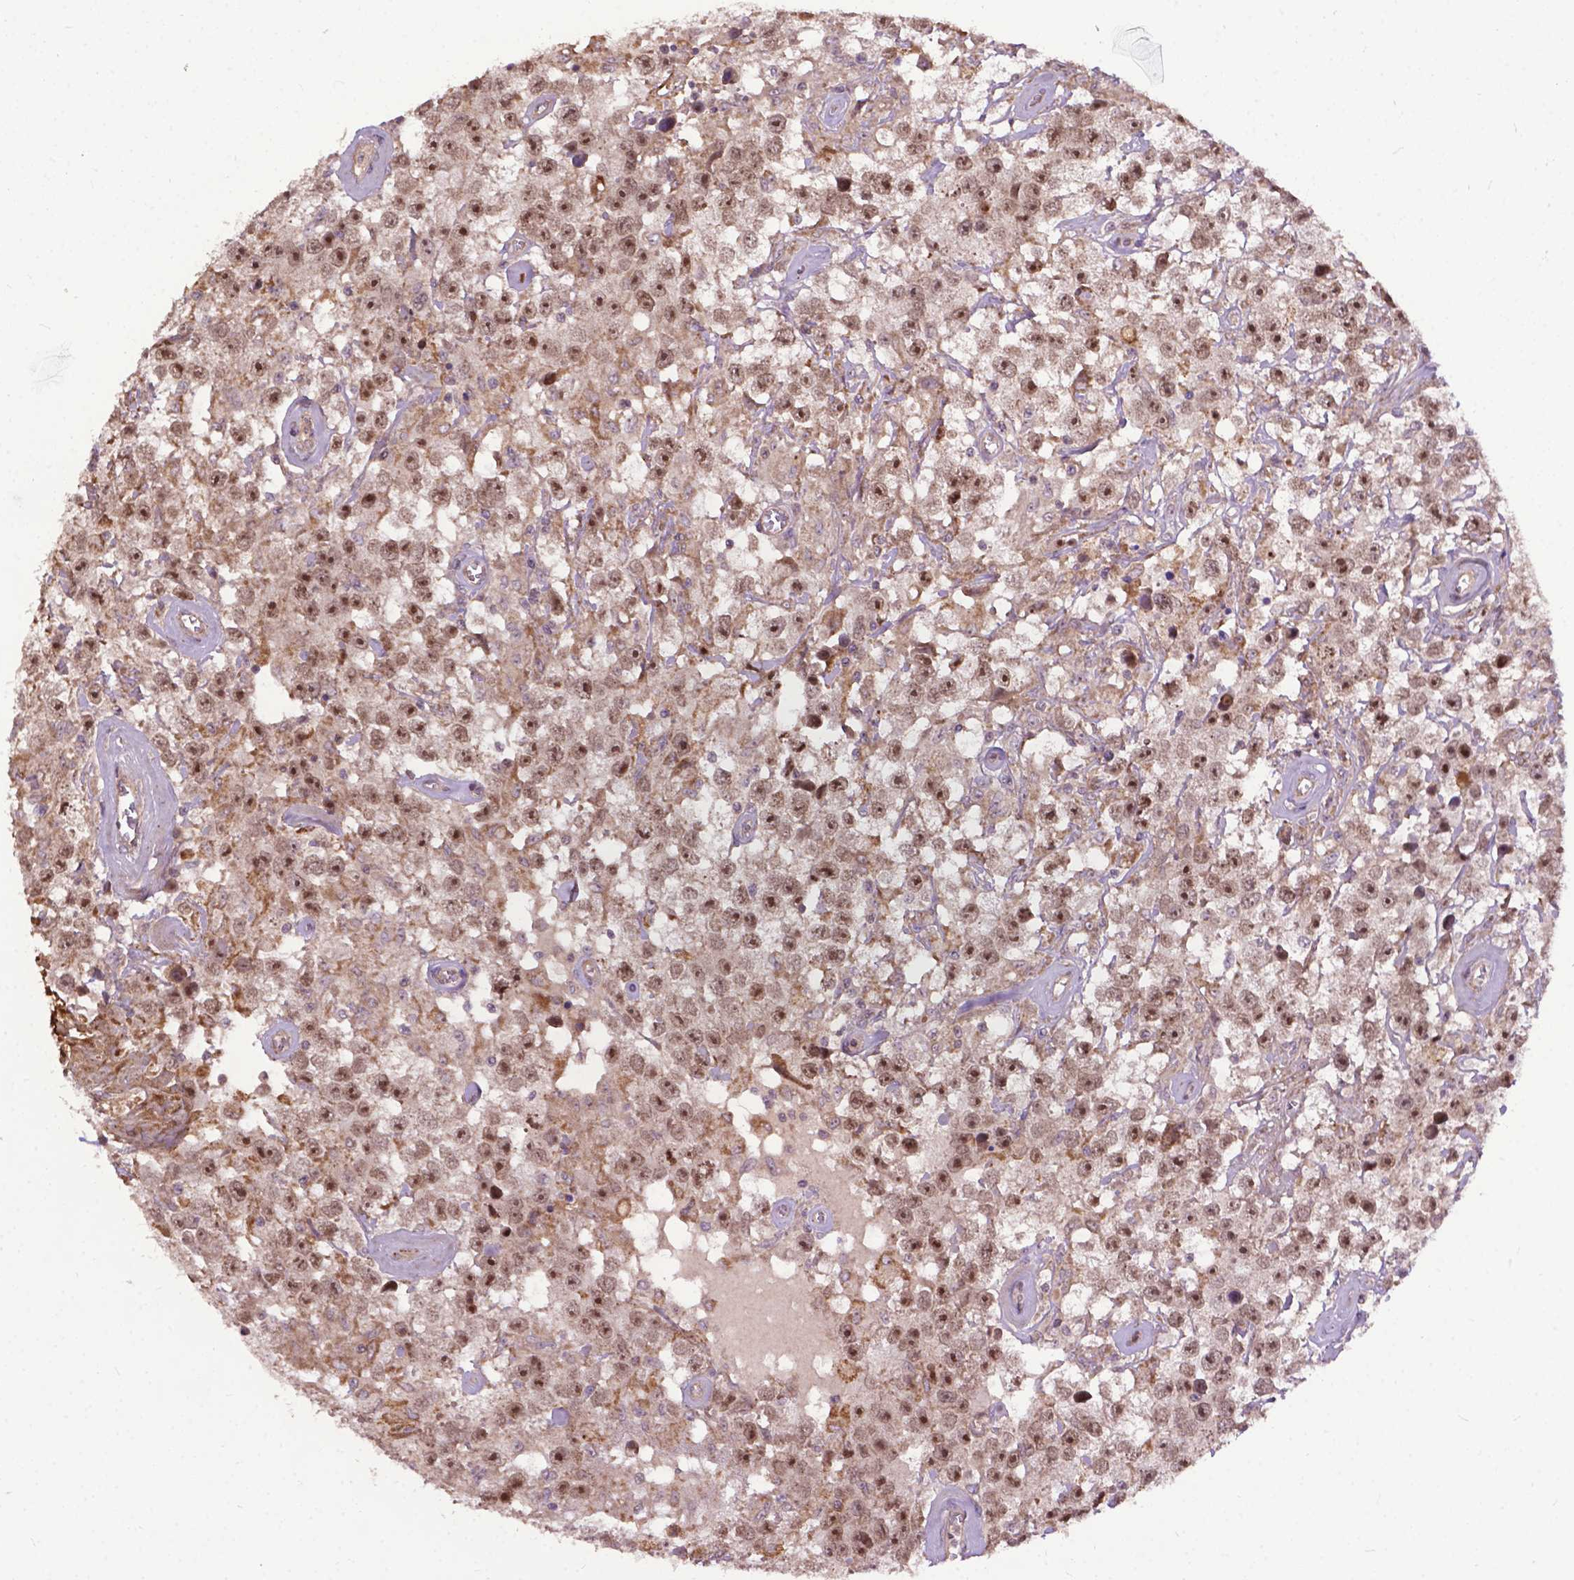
{"staining": {"intensity": "strong", "quantity": ">75%", "location": "nuclear"}, "tissue": "testis cancer", "cell_type": "Tumor cells", "image_type": "cancer", "snomed": [{"axis": "morphology", "description": "Seminoma, NOS"}, {"axis": "topography", "description": "Testis"}], "caption": "This micrograph reveals testis cancer (seminoma) stained with immunohistochemistry (IHC) to label a protein in brown. The nuclear of tumor cells show strong positivity for the protein. Nuclei are counter-stained blue.", "gene": "PARP3", "patient": {"sex": "male", "age": 43}}